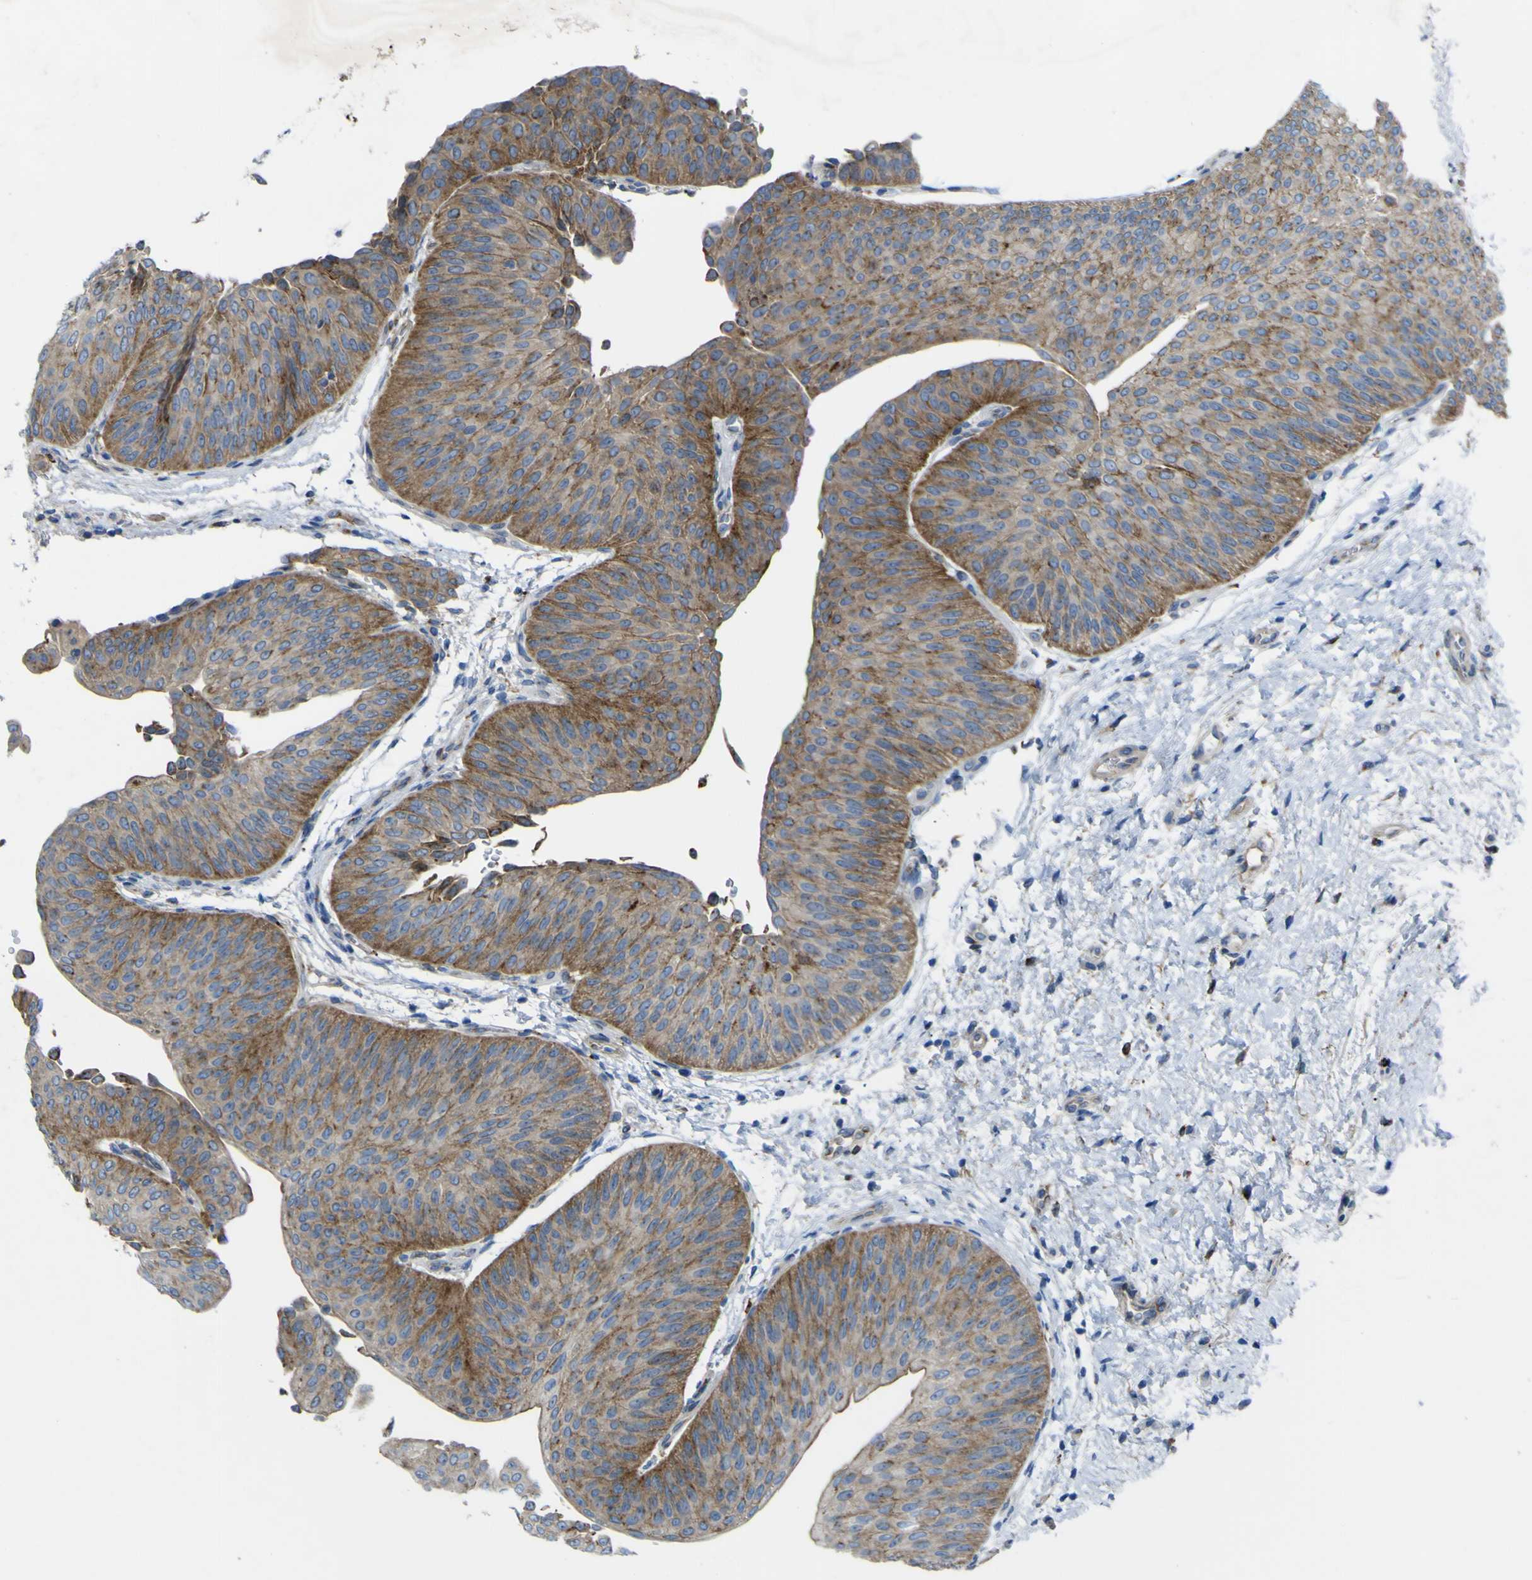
{"staining": {"intensity": "moderate", "quantity": ">75%", "location": "cytoplasmic/membranous"}, "tissue": "urothelial cancer", "cell_type": "Tumor cells", "image_type": "cancer", "snomed": [{"axis": "morphology", "description": "Urothelial carcinoma, Low grade"}, {"axis": "topography", "description": "Urinary bladder"}], "caption": "Human low-grade urothelial carcinoma stained with a brown dye demonstrates moderate cytoplasmic/membranous positive positivity in approximately >75% of tumor cells.", "gene": "CST3", "patient": {"sex": "female", "age": 60}}